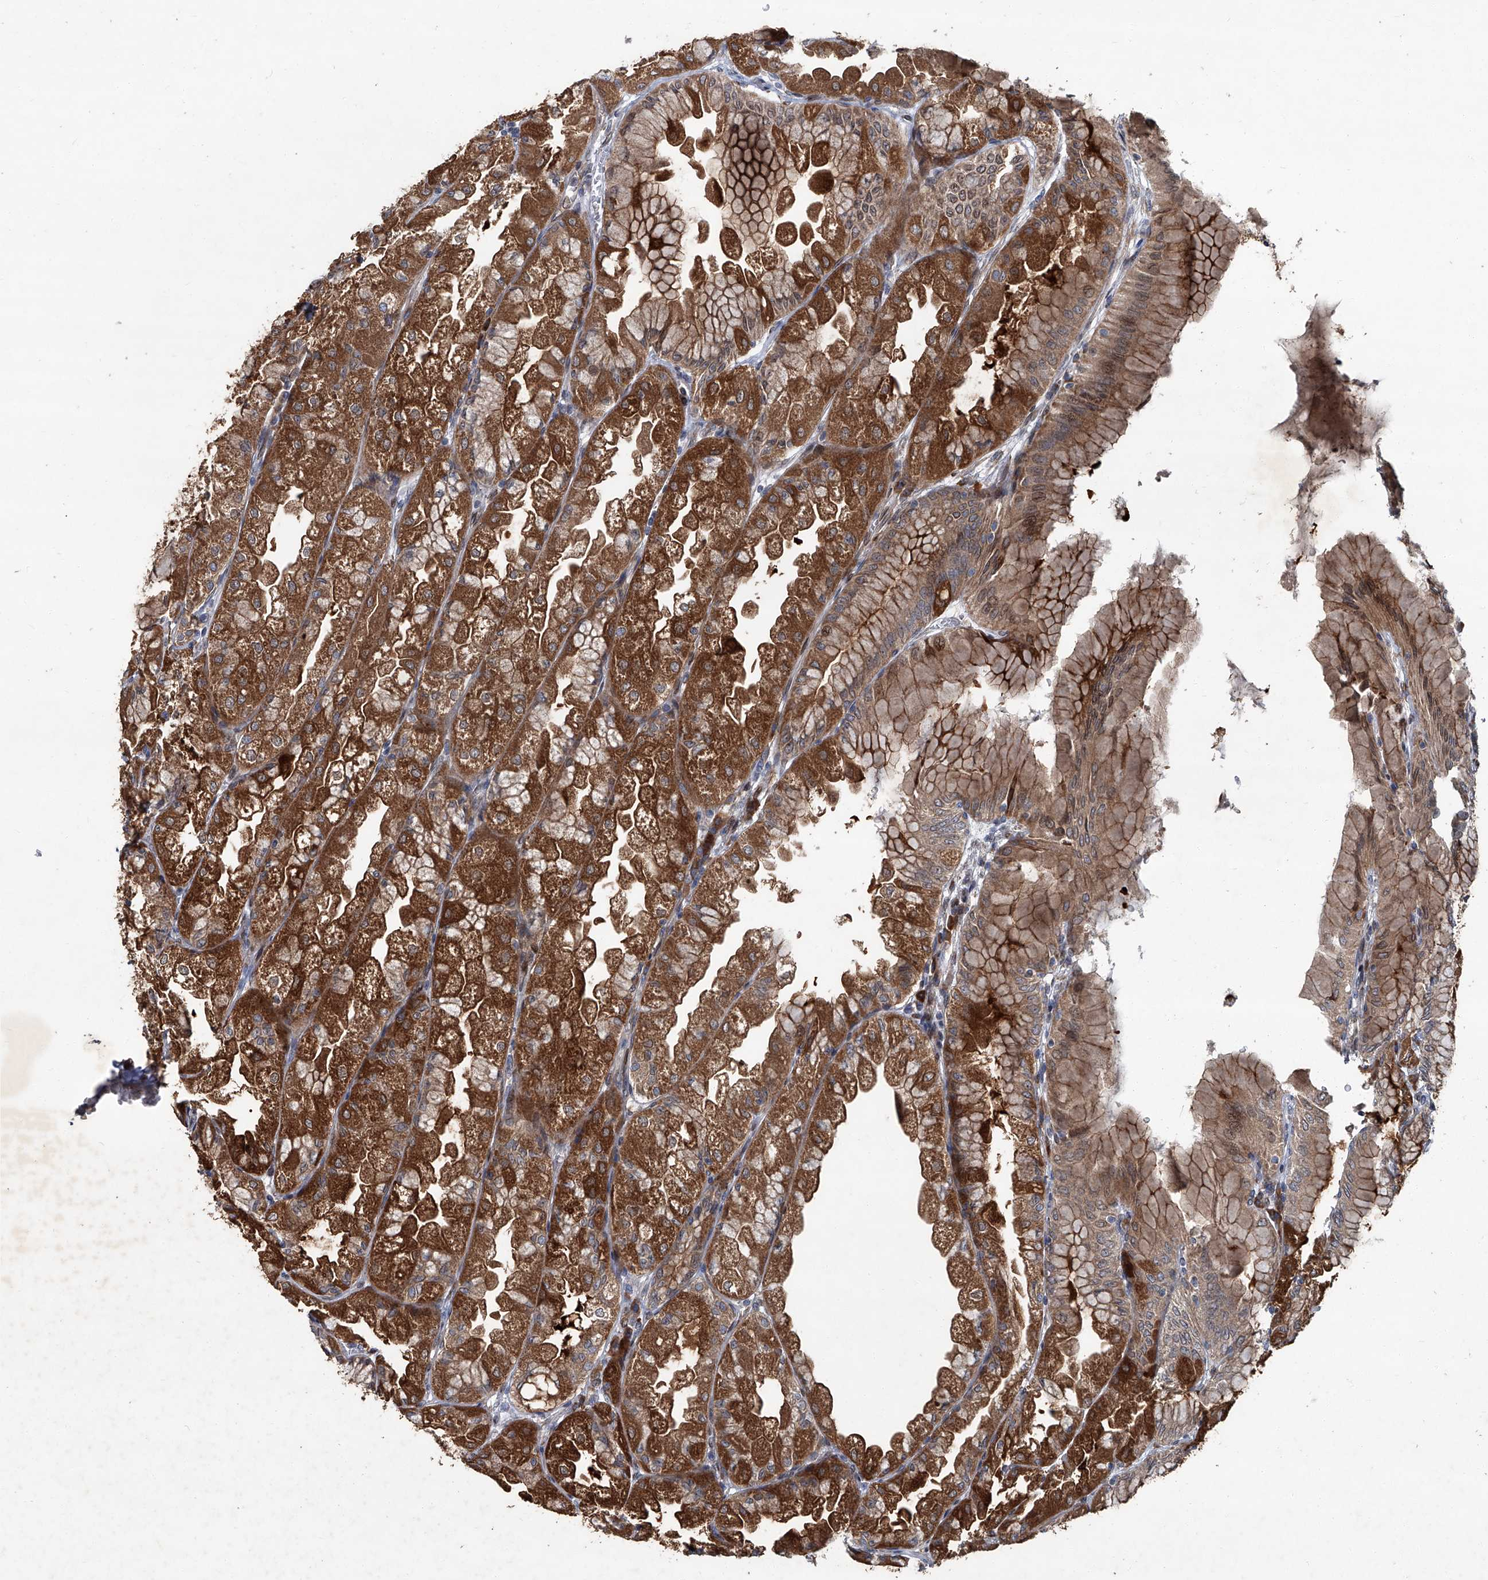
{"staining": {"intensity": "strong", "quantity": ">75%", "location": "cytoplasmic/membranous"}, "tissue": "stomach", "cell_type": "Glandular cells", "image_type": "normal", "snomed": [{"axis": "morphology", "description": "Normal tissue, NOS"}, {"axis": "topography", "description": "Stomach, upper"}], "caption": "Immunohistochemistry (IHC) photomicrograph of unremarkable stomach stained for a protein (brown), which exhibits high levels of strong cytoplasmic/membranous positivity in about >75% of glandular cells.", "gene": "GPR132", "patient": {"sex": "male", "age": 47}}